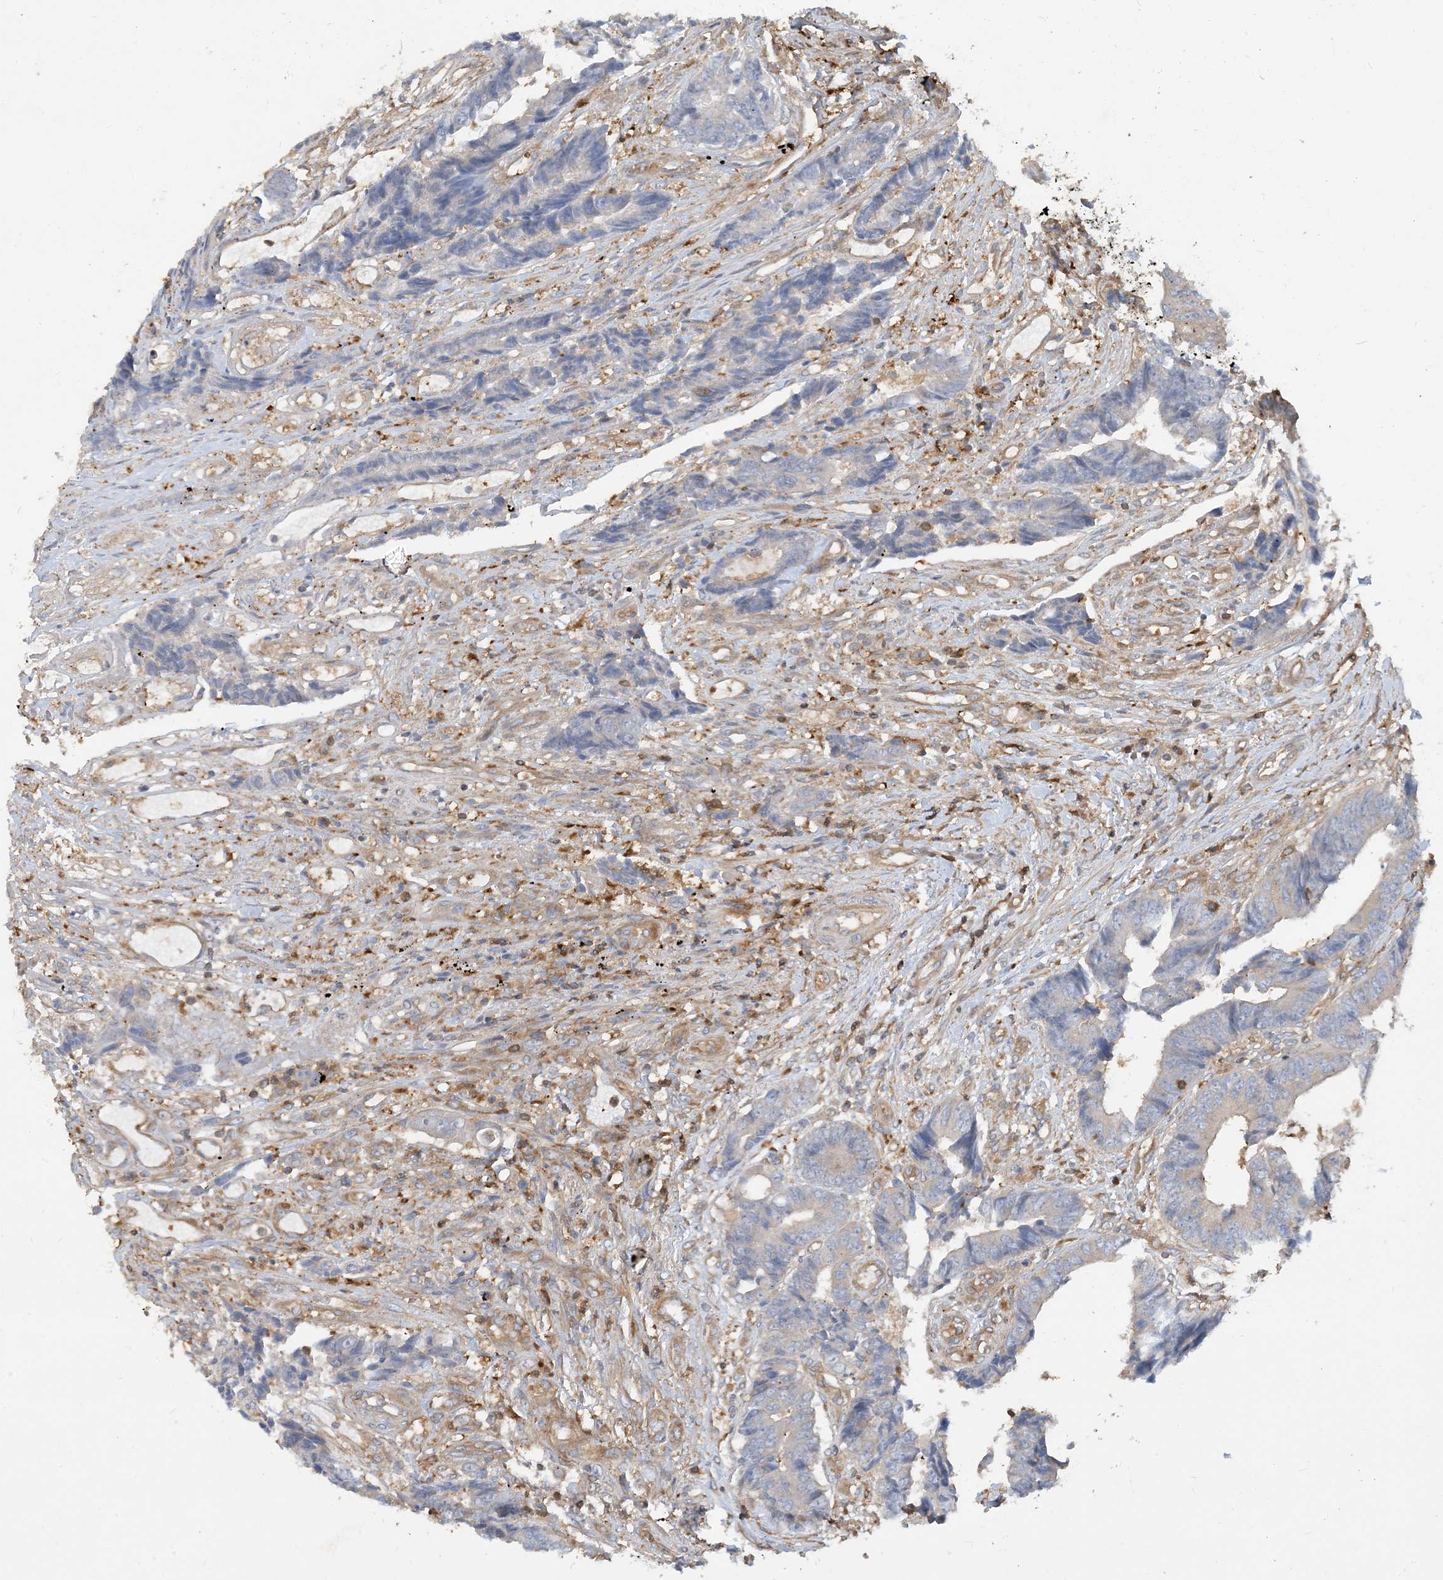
{"staining": {"intensity": "negative", "quantity": "none", "location": "none"}, "tissue": "colorectal cancer", "cell_type": "Tumor cells", "image_type": "cancer", "snomed": [{"axis": "morphology", "description": "Adenocarcinoma, NOS"}, {"axis": "topography", "description": "Rectum"}], "caption": "The micrograph displays no staining of tumor cells in adenocarcinoma (colorectal).", "gene": "SFMBT2", "patient": {"sex": "male", "age": 84}}